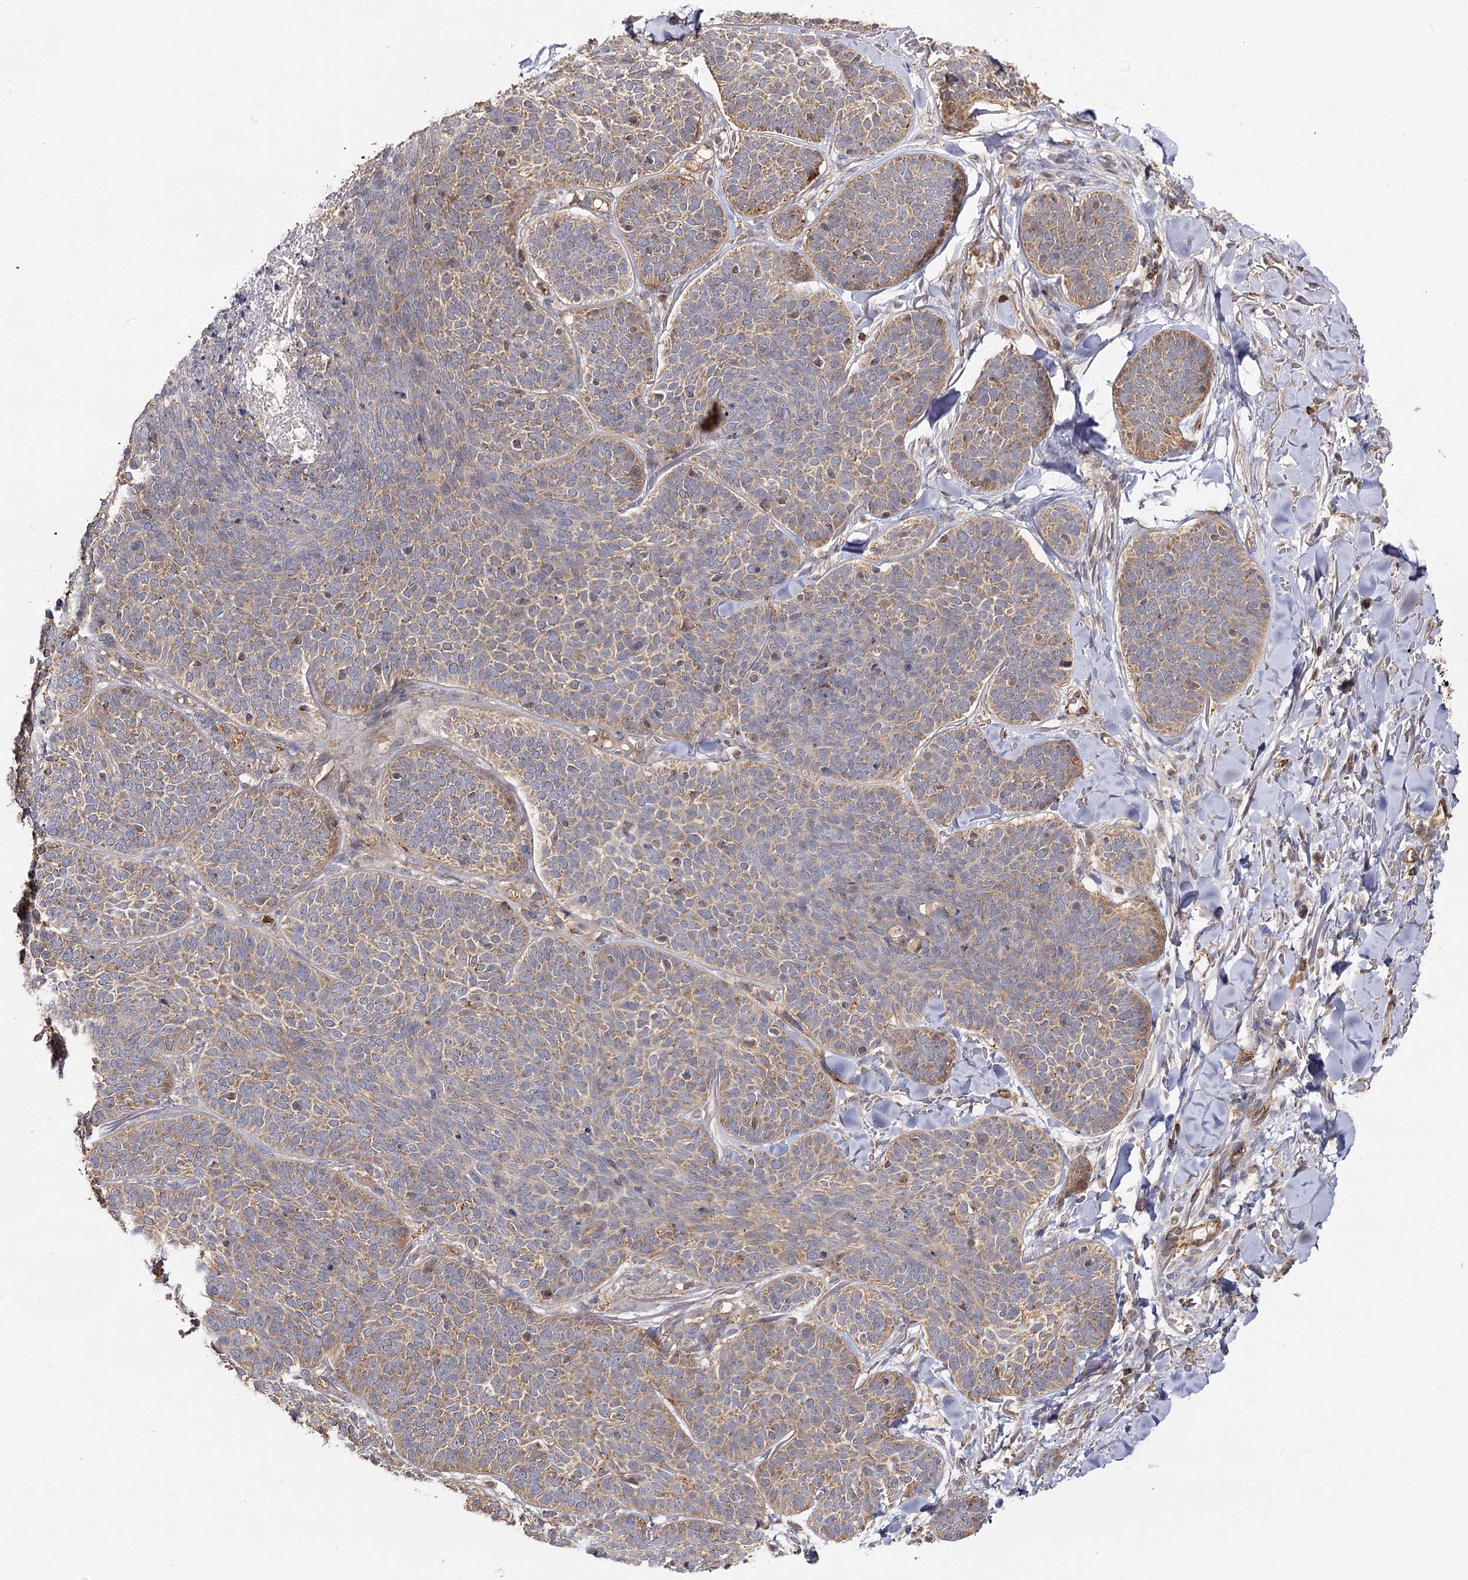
{"staining": {"intensity": "weak", "quantity": "25%-75%", "location": "cytoplasmic/membranous"}, "tissue": "skin cancer", "cell_type": "Tumor cells", "image_type": "cancer", "snomed": [{"axis": "morphology", "description": "Basal cell carcinoma"}, {"axis": "topography", "description": "Skin"}], "caption": "Skin cancer stained with a protein marker shows weak staining in tumor cells.", "gene": "SEC24B", "patient": {"sex": "male", "age": 85}}